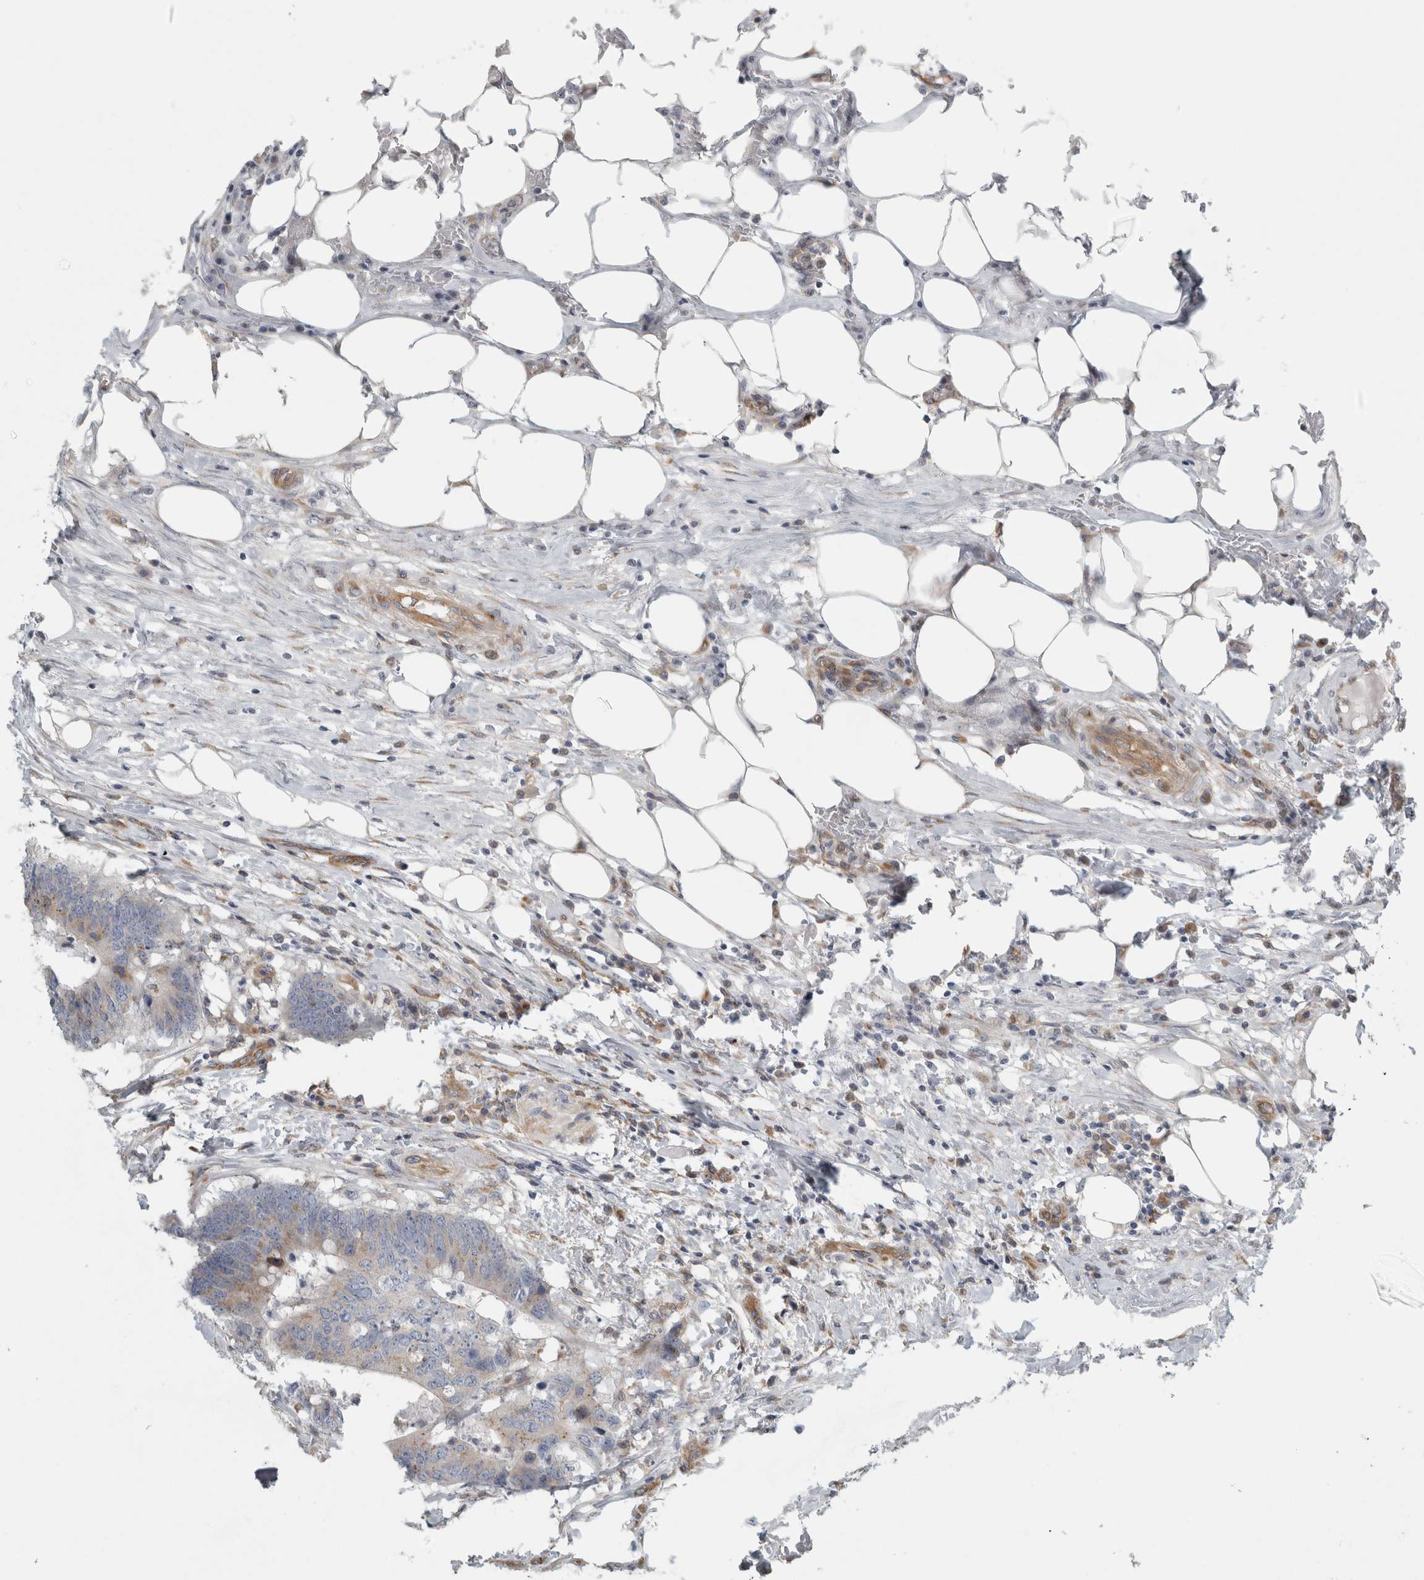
{"staining": {"intensity": "weak", "quantity": ">75%", "location": "cytoplasmic/membranous"}, "tissue": "colorectal cancer", "cell_type": "Tumor cells", "image_type": "cancer", "snomed": [{"axis": "morphology", "description": "Adenocarcinoma, NOS"}, {"axis": "topography", "description": "Colon"}], "caption": "Weak cytoplasmic/membranous protein staining is identified in approximately >75% of tumor cells in colorectal cancer. (brown staining indicates protein expression, while blue staining denotes nuclei).", "gene": "PEX6", "patient": {"sex": "male", "age": 56}}